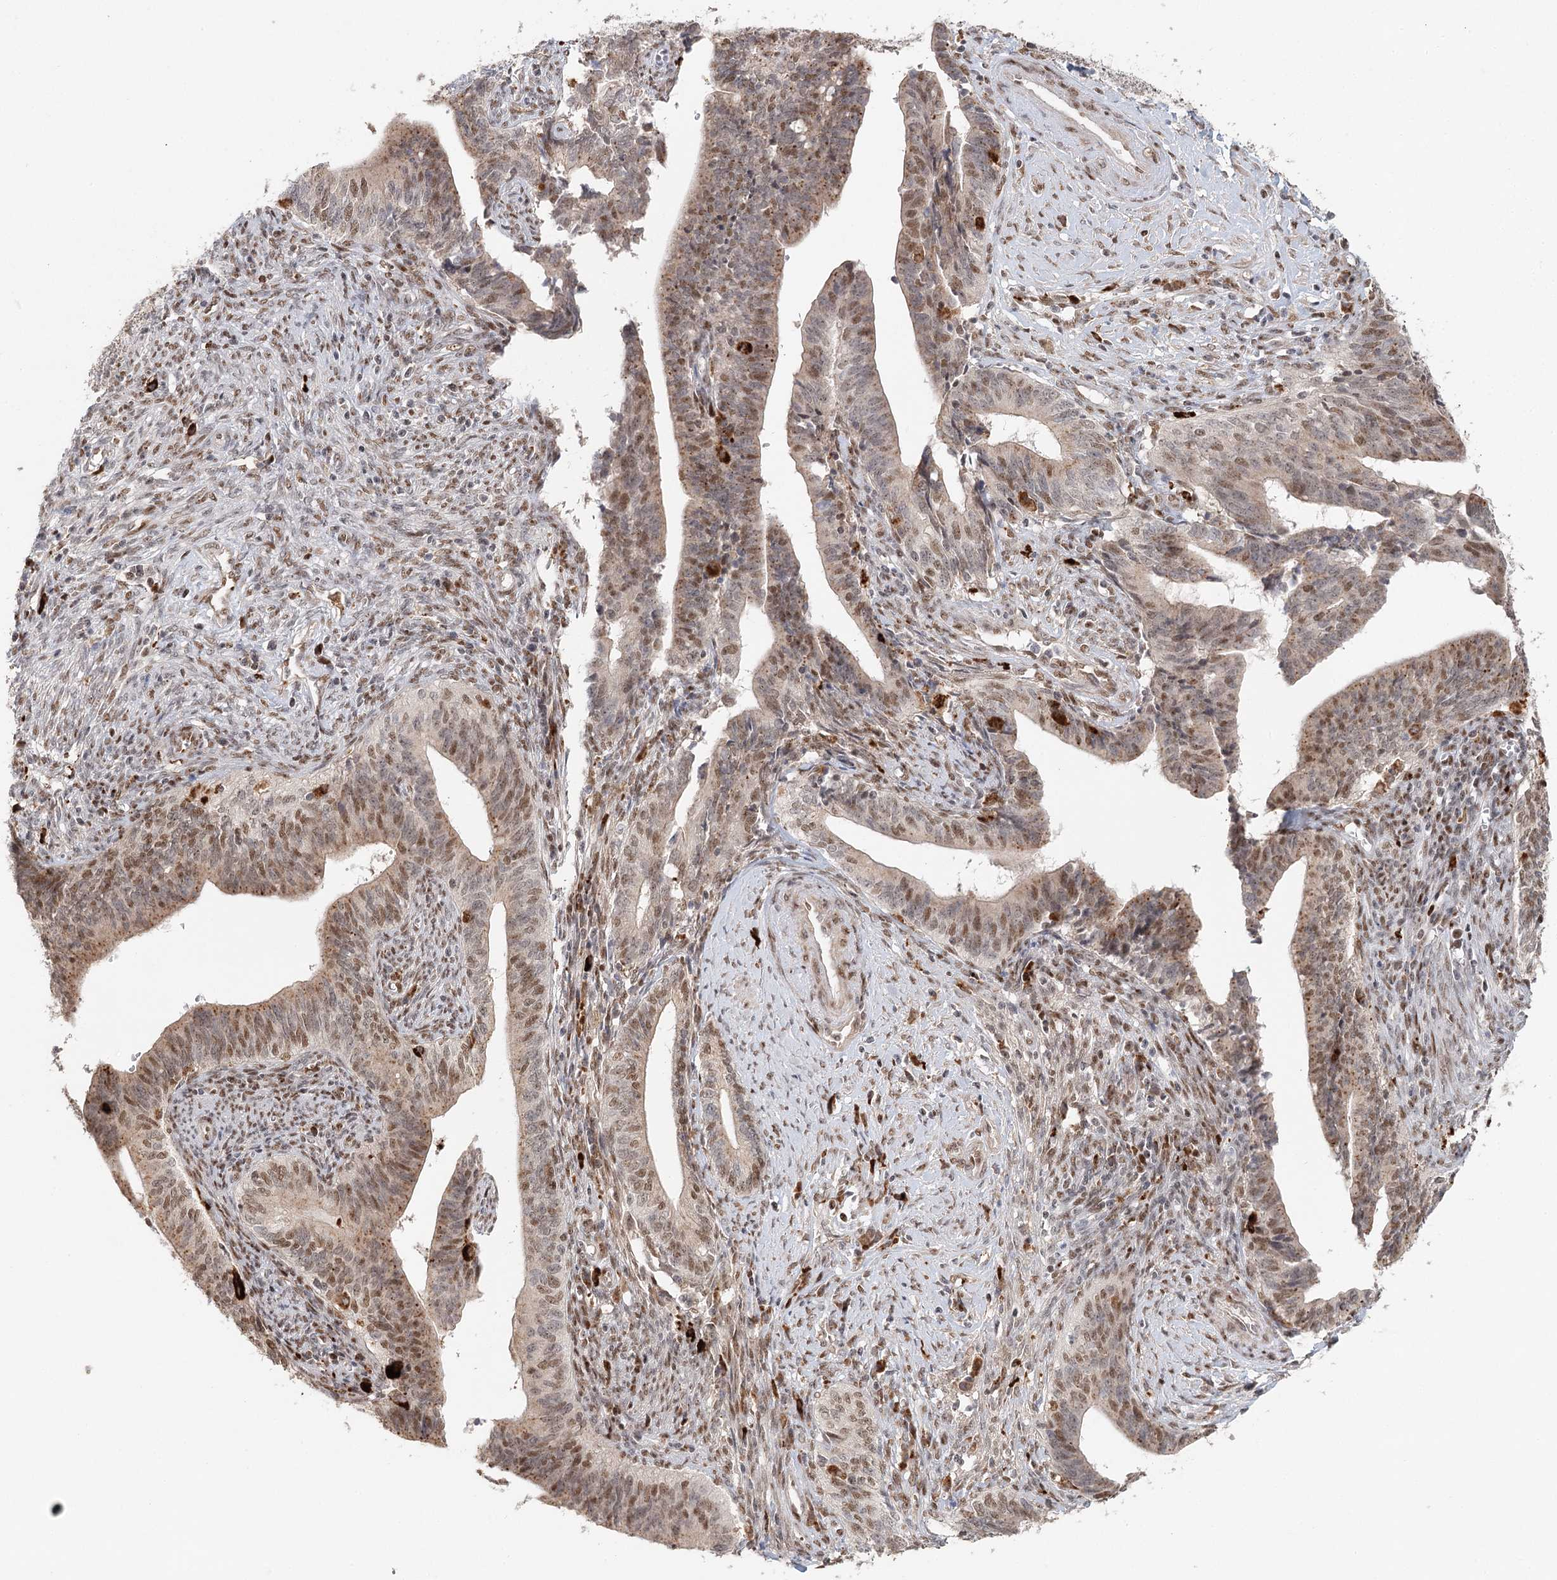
{"staining": {"intensity": "moderate", "quantity": "25%-75%", "location": "cytoplasmic/membranous,nuclear"}, "tissue": "cervical cancer", "cell_type": "Tumor cells", "image_type": "cancer", "snomed": [{"axis": "morphology", "description": "Adenocarcinoma, NOS"}, {"axis": "topography", "description": "Cervix"}], "caption": "A photomicrograph showing moderate cytoplasmic/membranous and nuclear staining in about 25%-75% of tumor cells in cervical cancer, as visualized by brown immunohistochemical staining.", "gene": "BNIP5", "patient": {"sex": "female", "age": 44}}